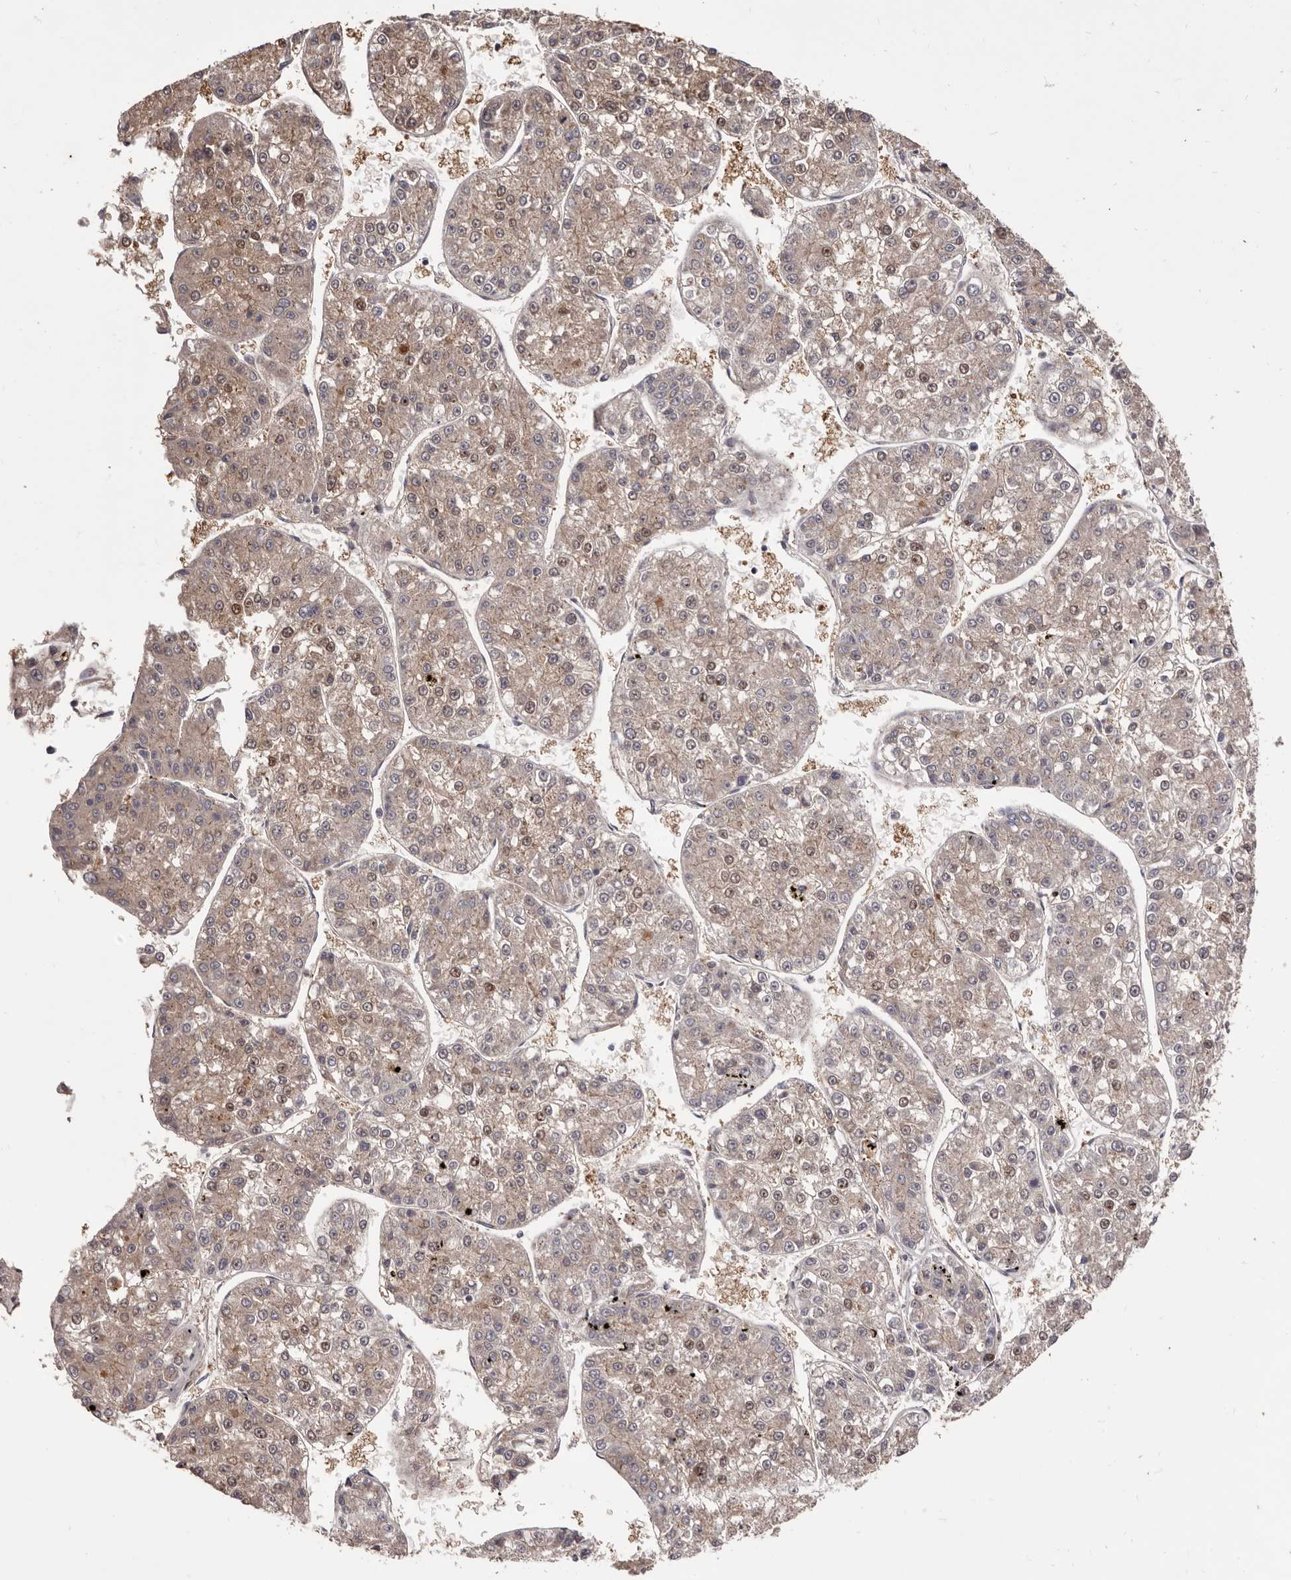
{"staining": {"intensity": "weak", "quantity": ">75%", "location": "cytoplasmic/membranous,nuclear"}, "tissue": "liver cancer", "cell_type": "Tumor cells", "image_type": "cancer", "snomed": [{"axis": "morphology", "description": "Carcinoma, Hepatocellular, NOS"}, {"axis": "topography", "description": "Liver"}], "caption": "This histopathology image demonstrates liver cancer (hepatocellular carcinoma) stained with IHC to label a protein in brown. The cytoplasmic/membranous and nuclear of tumor cells show weak positivity for the protein. Nuclei are counter-stained blue.", "gene": "PEG10", "patient": {"sex": "female", "age": 73}}